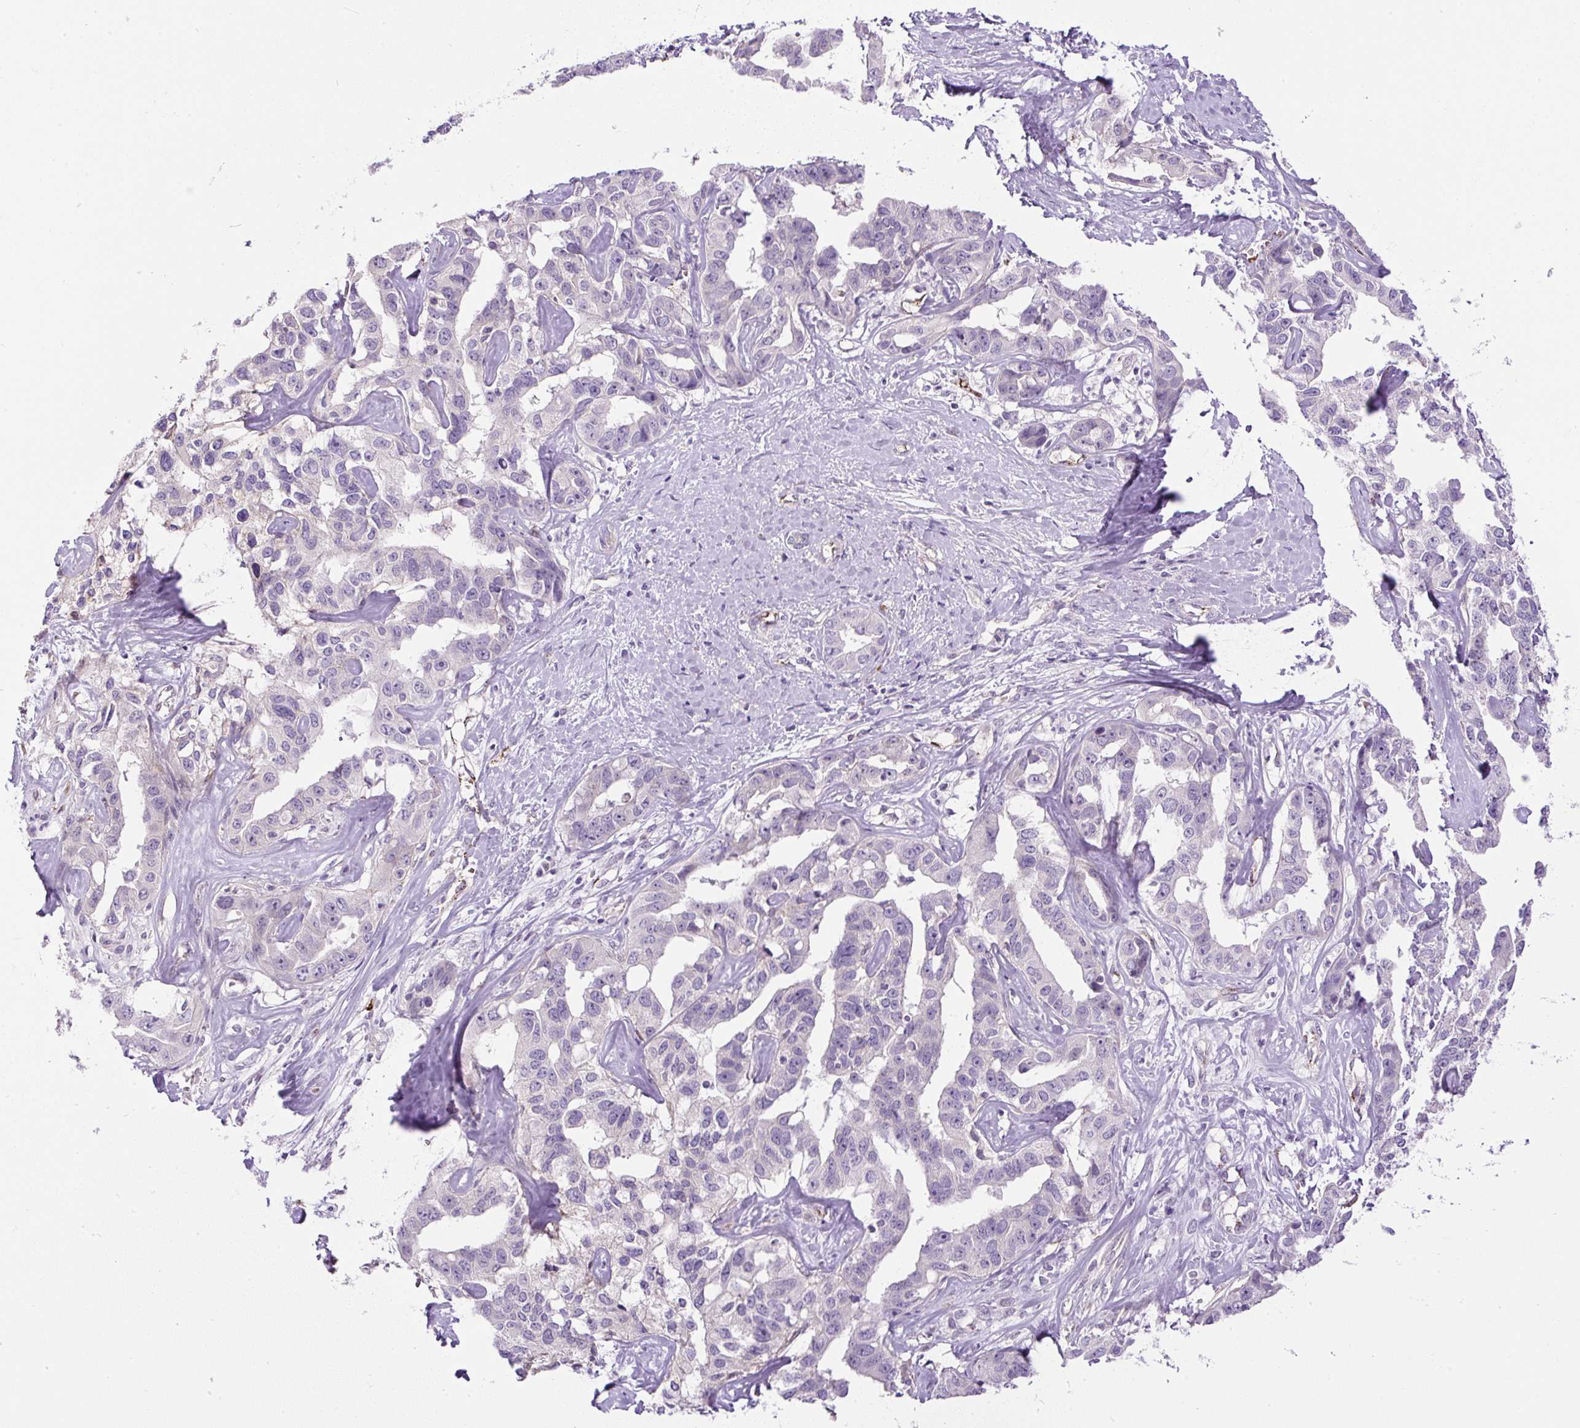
{"staining": {"intensity": "negative", "quantity": "none", "location": "none"}, "tissue": "liver cancer", "cell_type": "Tumor cells", "image_type": "cancer", "snomed": [{"axis": "morphology", "description": "Cholangiocarcinoma"}, {"axis": "topography", "description": "Liver"}], "caption": "DAB immunohistochemical staining of cholangiocarcinoma (liver) displays no significant expression in tumor cells. The staining is performed using DAB brown chromogen with nuclei counter-stained in using hematoxylin.", "gene": "LEFTY2", "patient": {"sex": "male", "age": 59}}